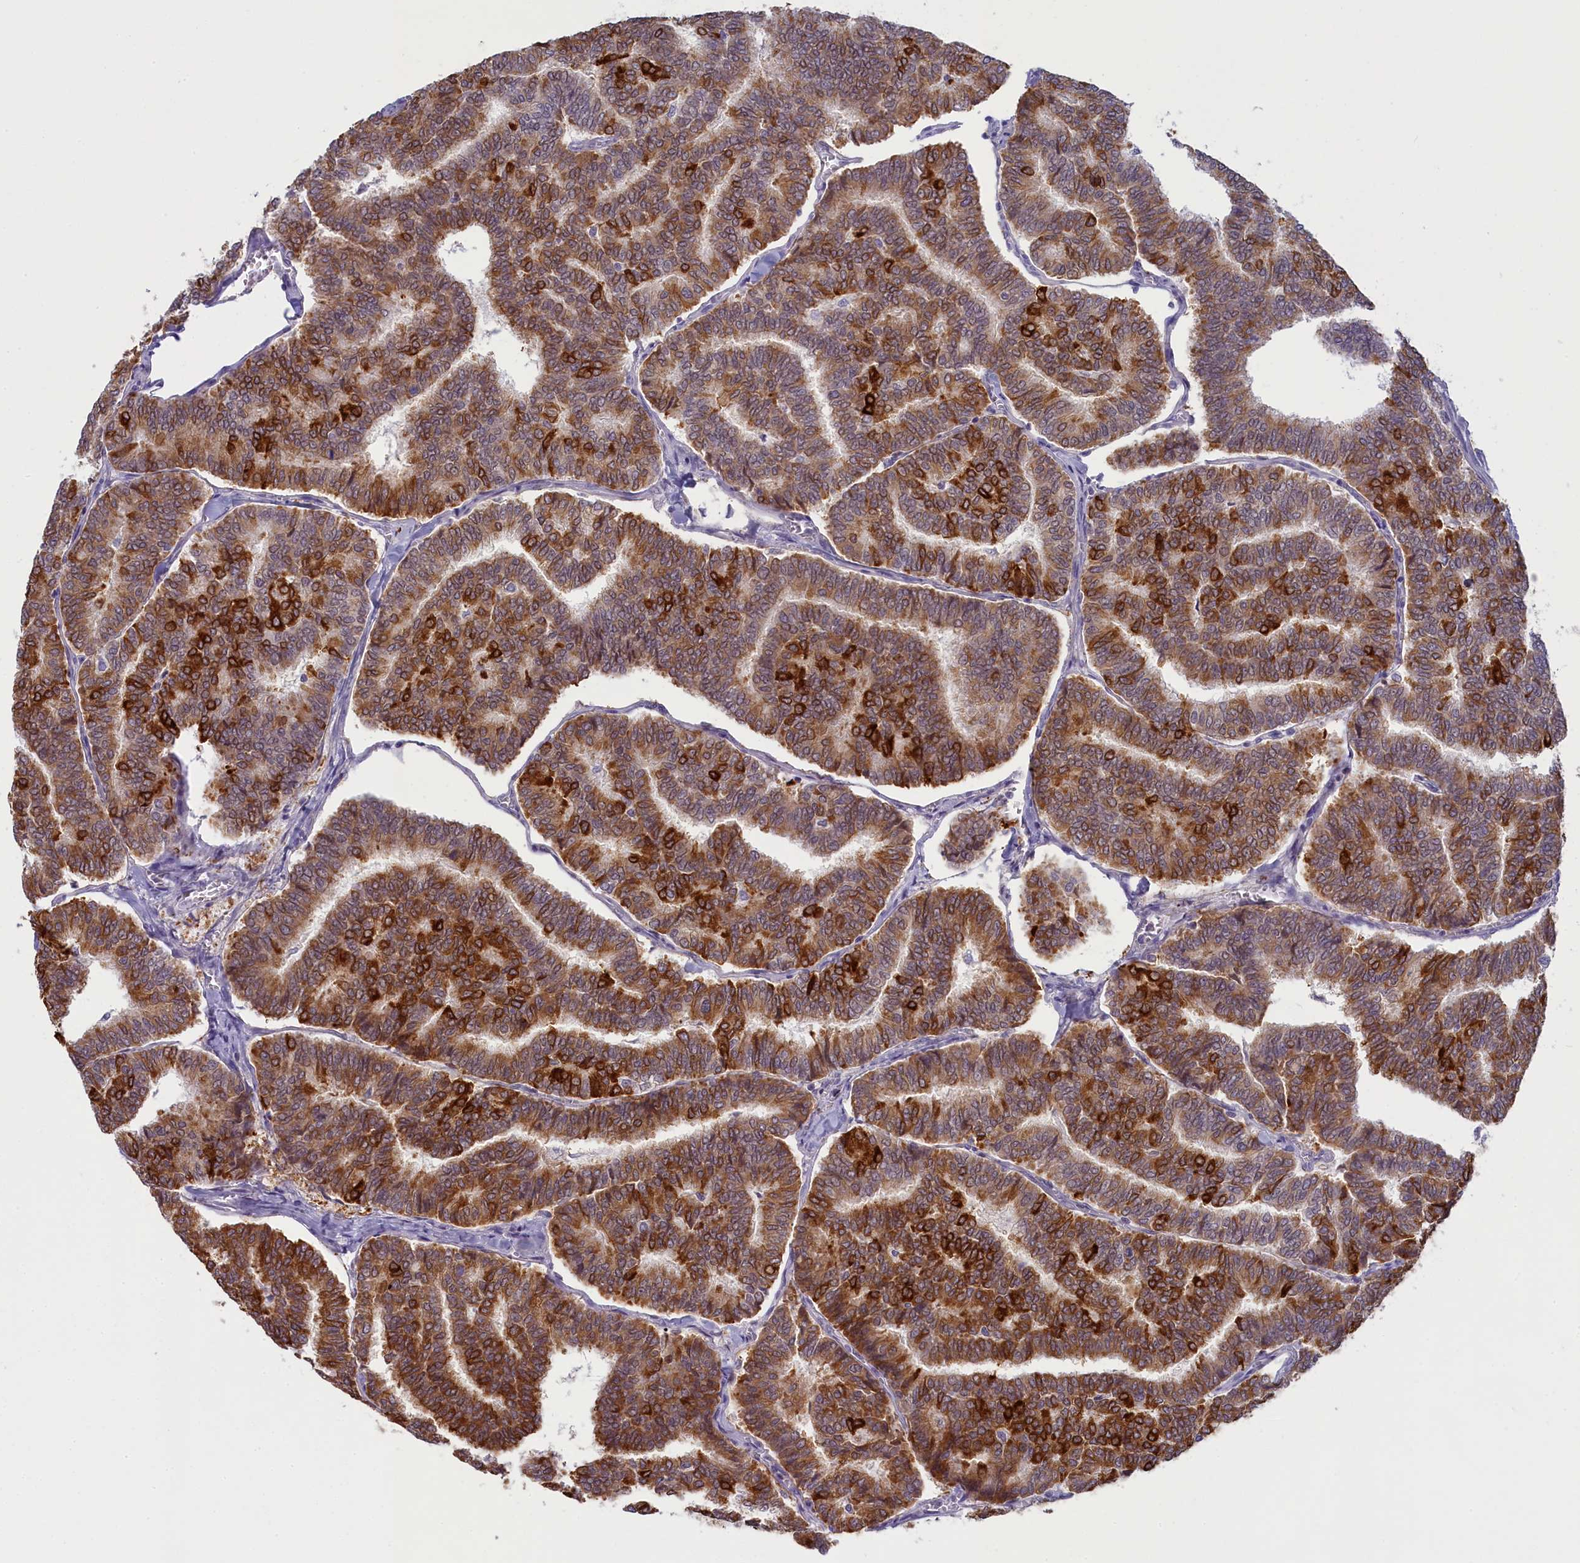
{"staining": {"intensity": "strong", "quantity": ">75%", "location": "cytoplasmic/membranous"}, "tissue": "thyroid cancer", "cell_type": "Tumor cells", "image_type": "cancer", "snomed": [{"axis": "morphology", "description": "Papillary adenocarcinoma, NOS"}, {"axis": "topography", "description": "Thyroid gland"}], "caption": "Protein expression by IHC shows strong cytoplasmic/membranous staining in approximately >75% of tumor cells in papillary adenocarcinoma (thyroid). Using DAB (brown) and hematoxylin (blue) stains, captured at high magnification using brightfield microscopy.", "gene": "CRAMP1", "patient": {"sex": "female", "age": 35}}